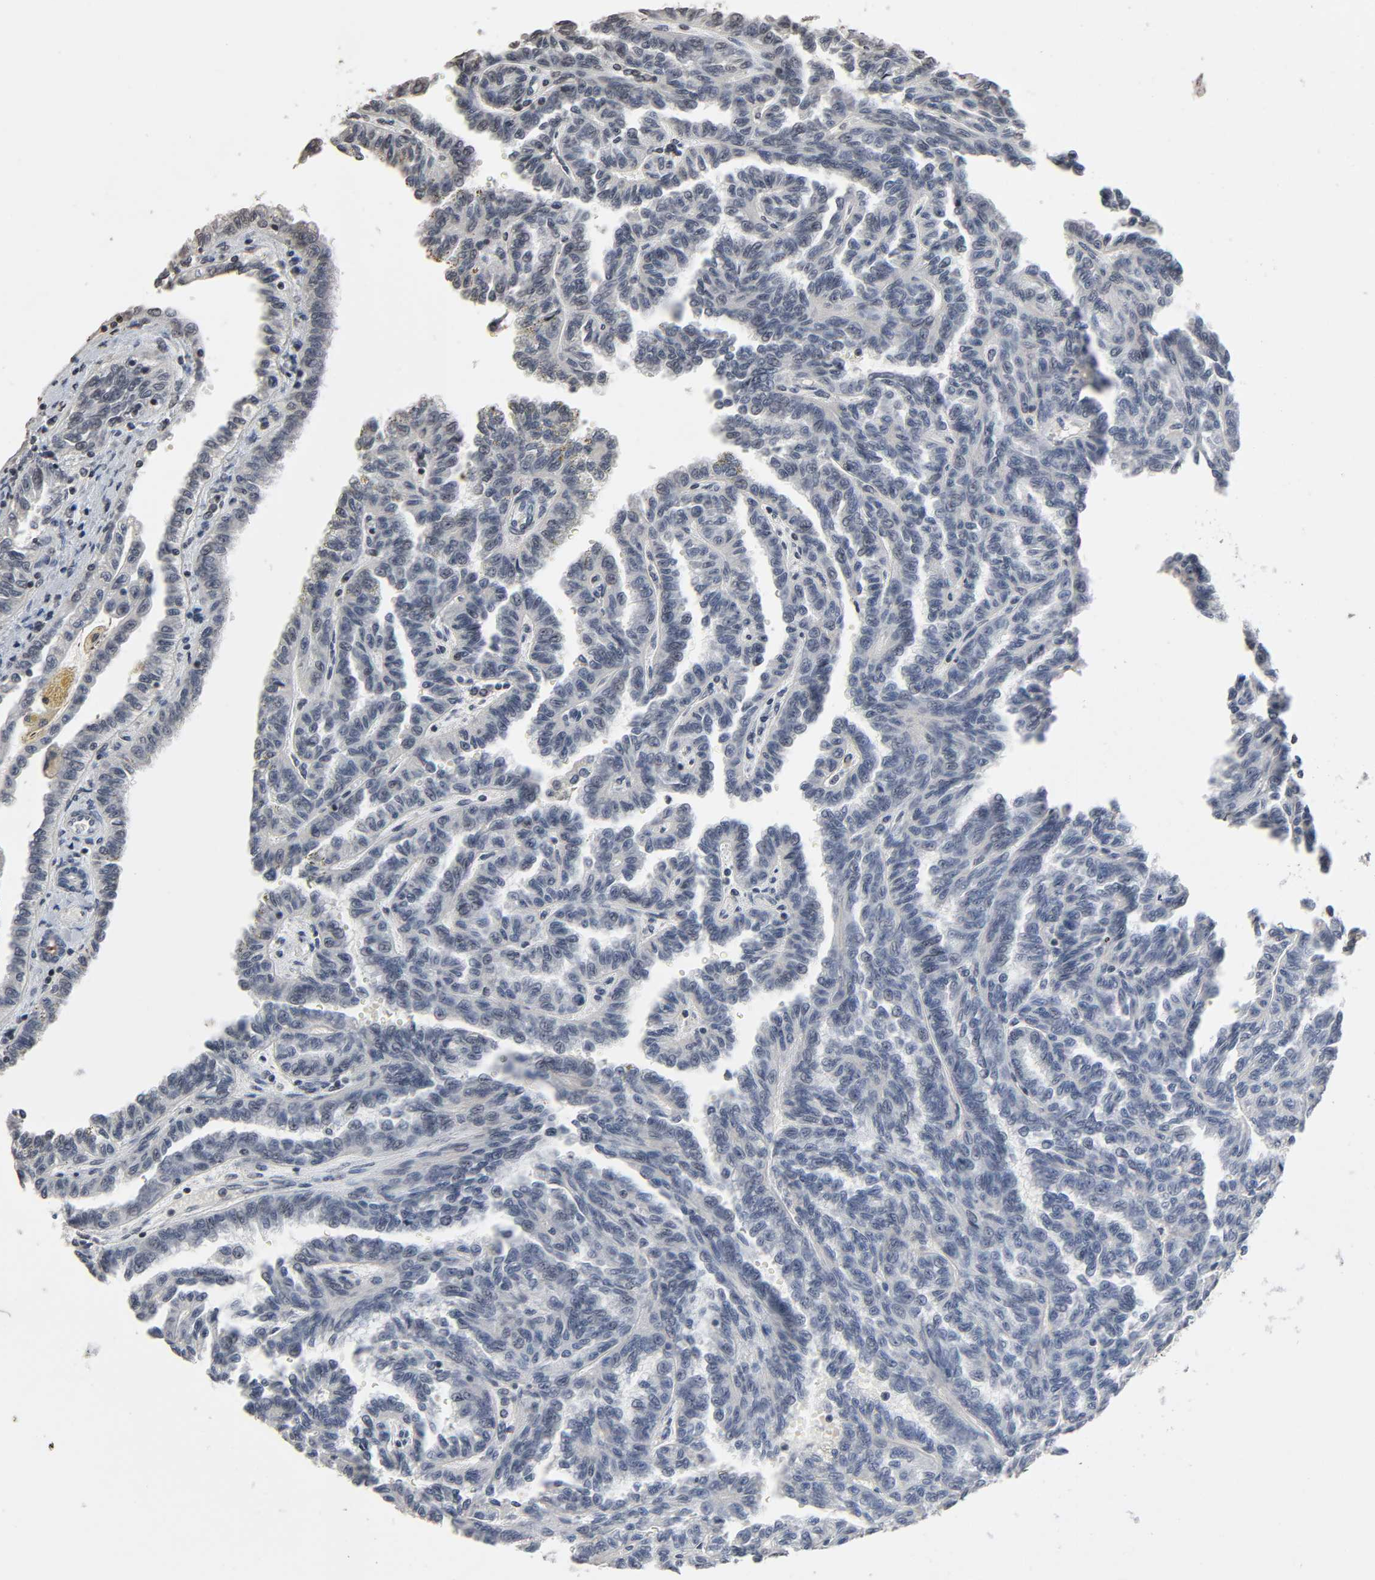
{"staining": {"intensity": "weak", "quantity": "<25%", "location": "nuclear"}, "tissue": "renal cancer", "cell_type": "Tumor cells", "image_type": "cancer", "snomed": [{"axis": "morphology", "description": "Inflammation, NOS"}, {"axis": "morphology", "description": "Adenocarcinoma, NOS"}, {"axis": "topography", "description": "Kidney"}], "caption": "DAB (3,3'-diaminobenzidine) immunohistochemical staining of human renal cancer (adenocarcinoma) demonstrates no significant expression in tumor cells.", "gene": "STK4", "patient": {"sex": "male", "age": 68}}